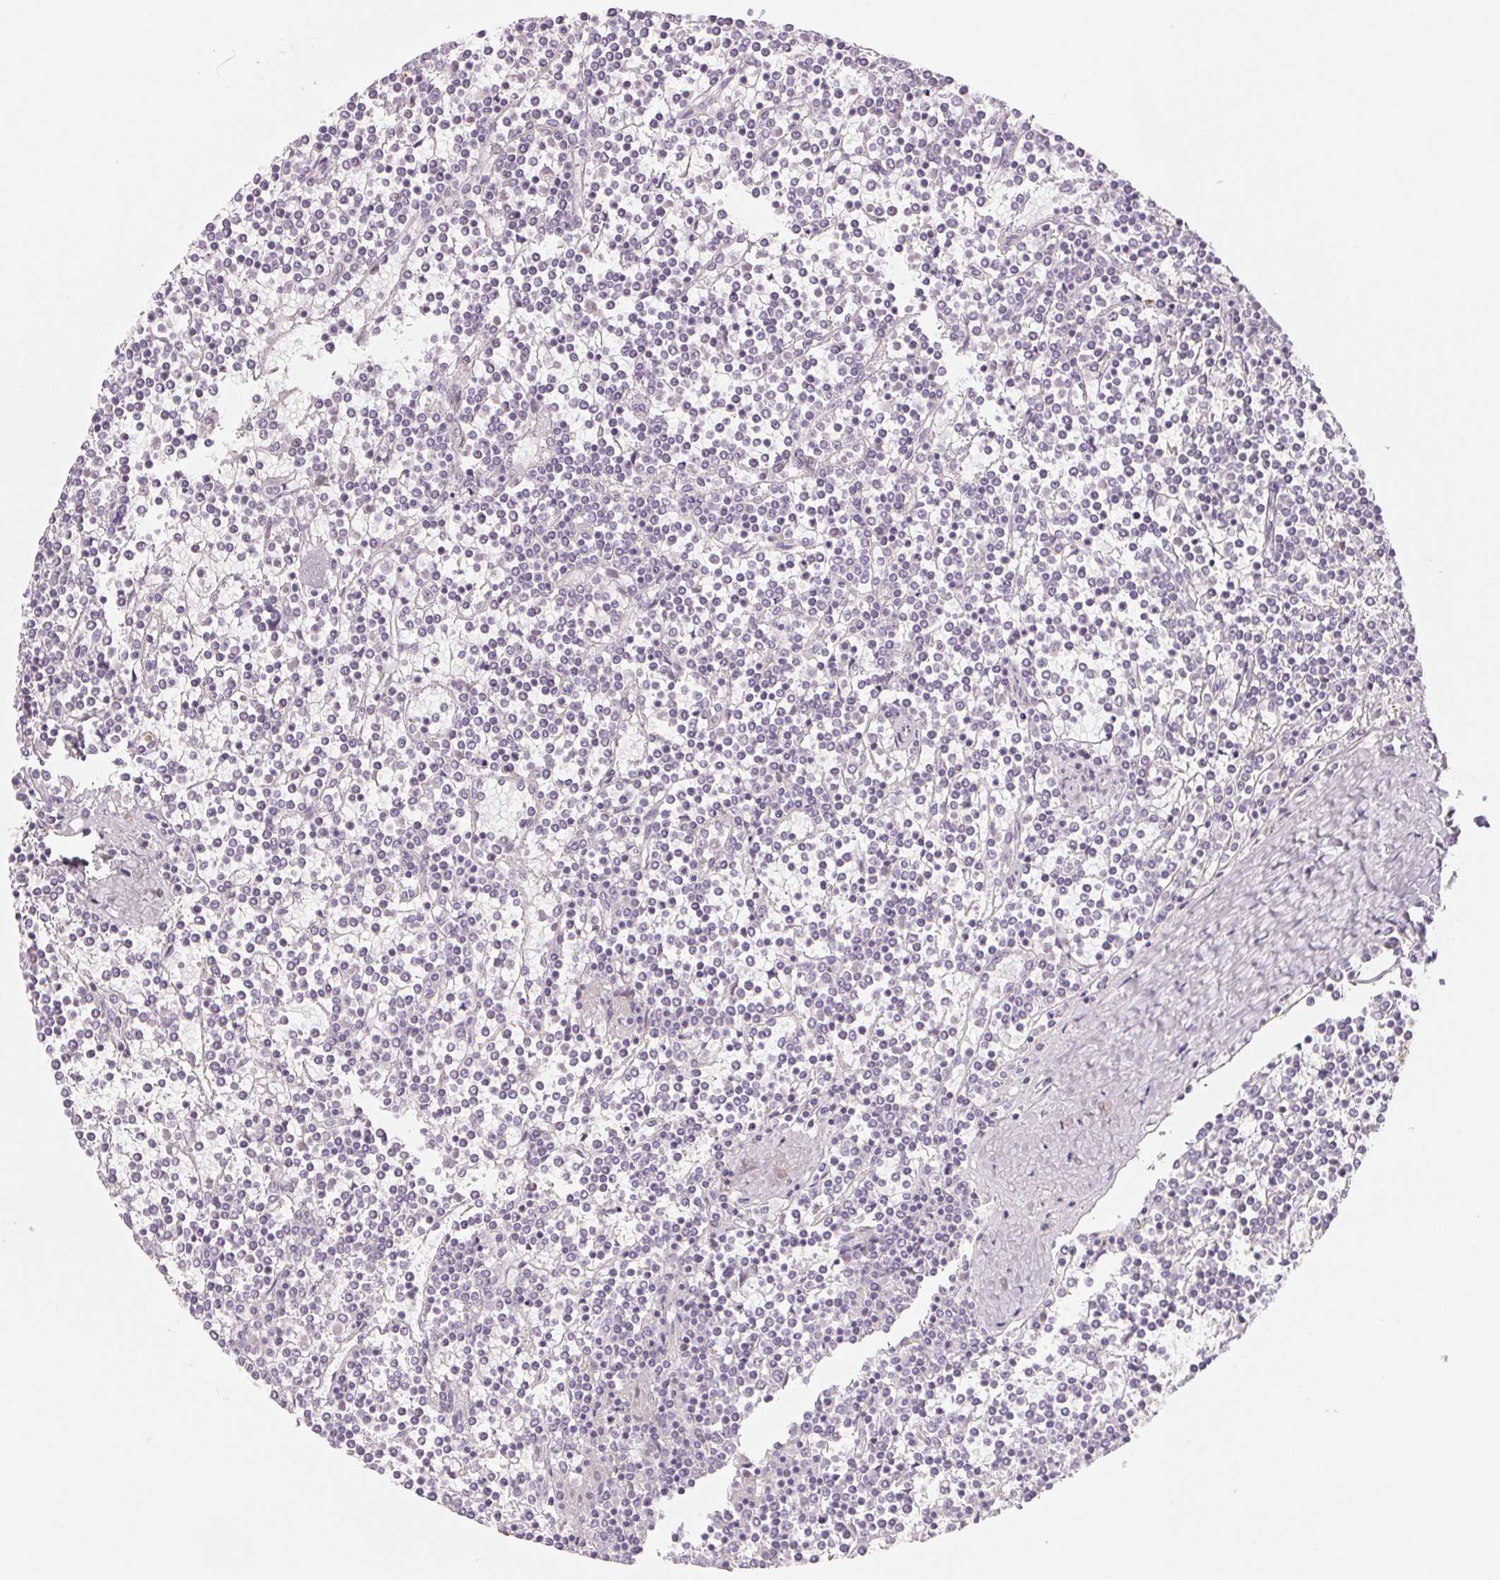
{"staining": {"intensity": "negative", "quantity": "none", "location": "none"}, "tissue": "lymphoma", "cell_type": "Tumor cells", "image_type": "cancer", "snomed": [{"axis": "morphology", "description": "Malignant lymphoma, non-Hodgkin's type, Low grade"}, {"axis": "topography", "description": "Spleen"}], "caption": "Immunohistochemical staining of lymphoma displays no significant expression in tumor cells.", "gene": "CCDC168", "patient": {"sex": "female", "age": 19}}